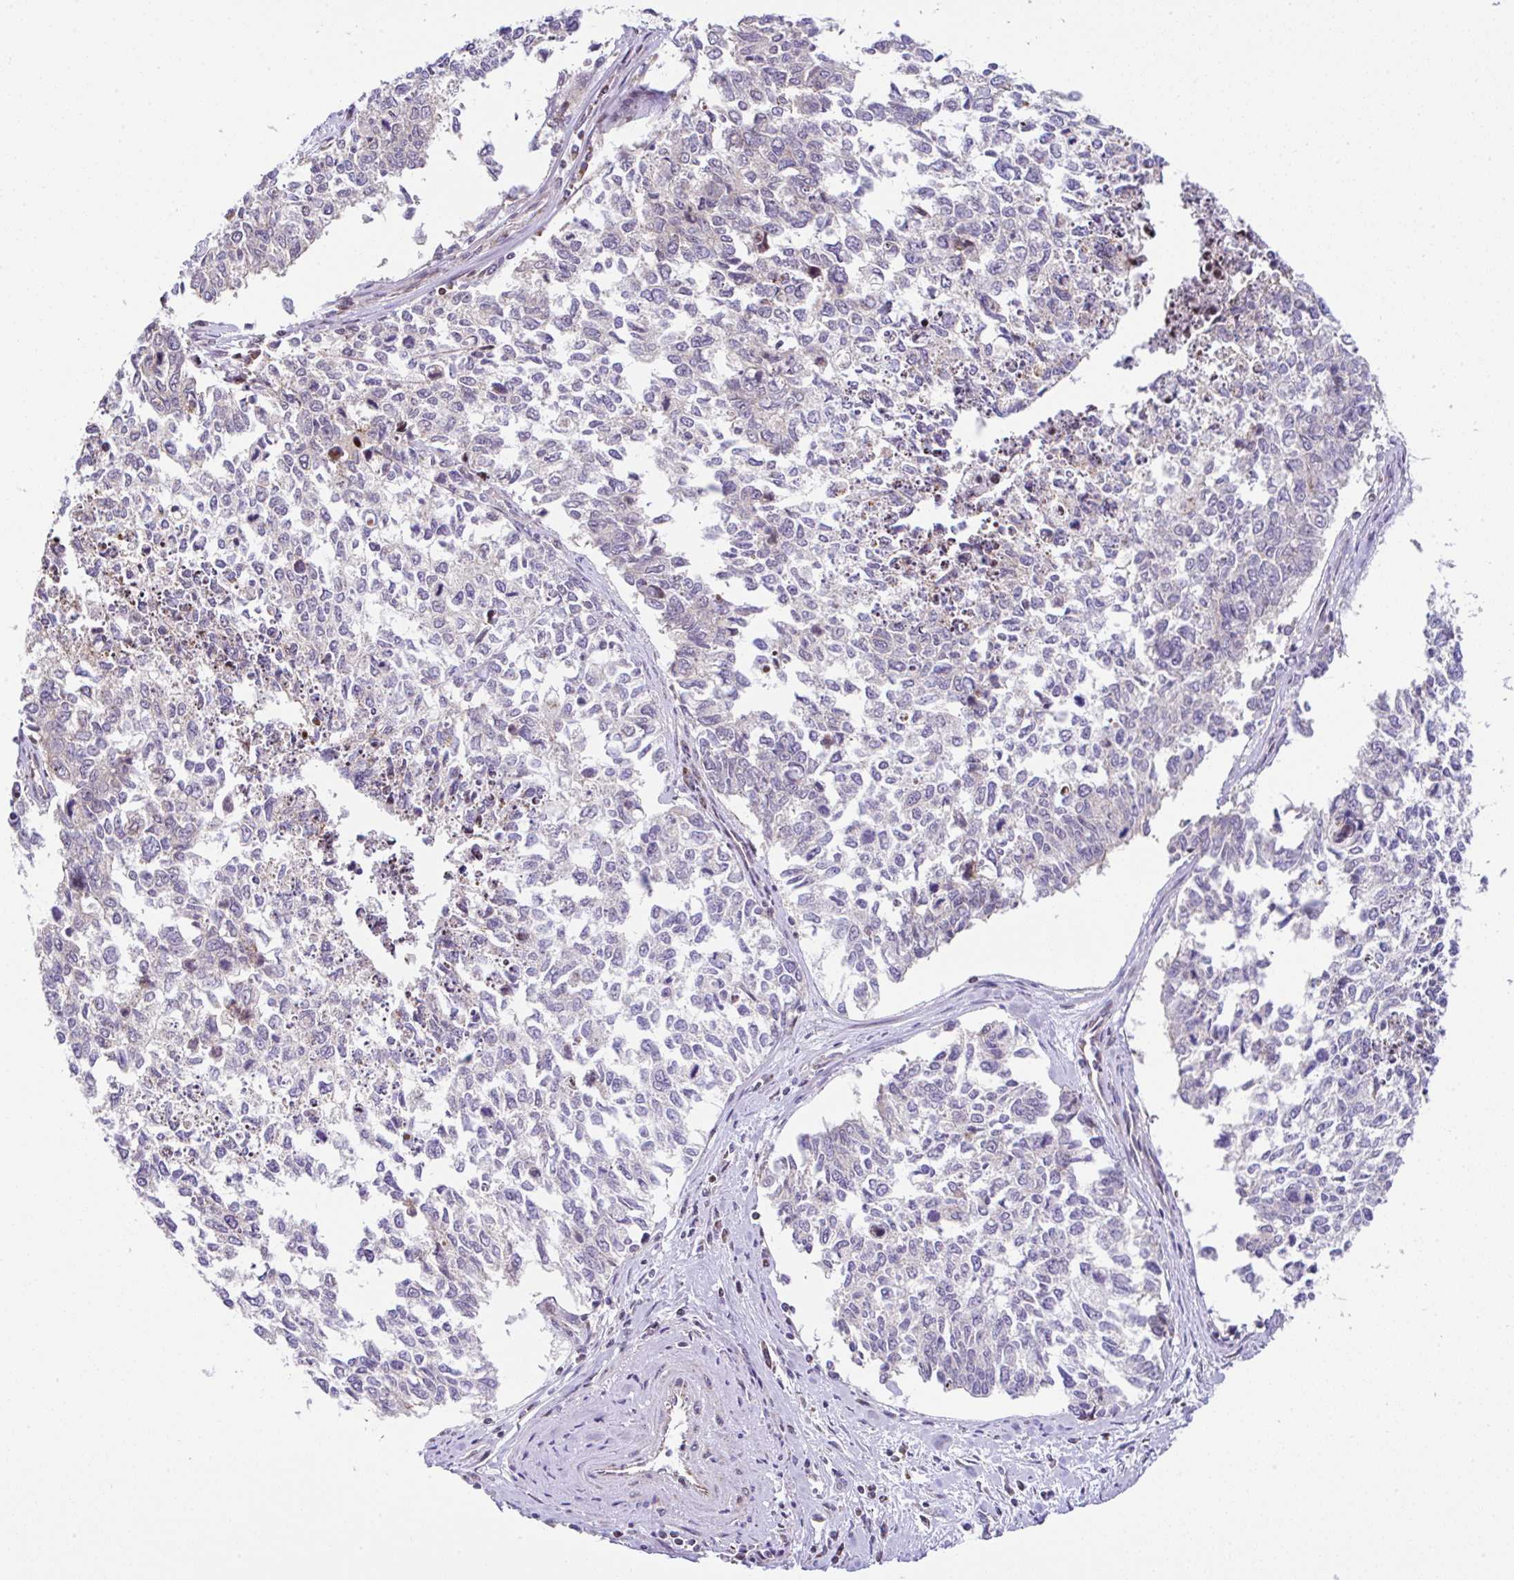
{"staining": {"intensity": "negative", "quantity": "none", "location": "none"}, "tissue": "cervical cancer", "cell_type": "Tumor cells", "image_type": "cancer", "snomed": [{"axis": "morphology", "description": "Adenocarcinoma, NOS"}, {"axis": "topography", "description": "Cervix"}], "caption": "Tumor cells show no significant staining in cervical adenocarcinoma.", "gene": "FIGNL1", "patient": {"sex": "female", "age": 63}}